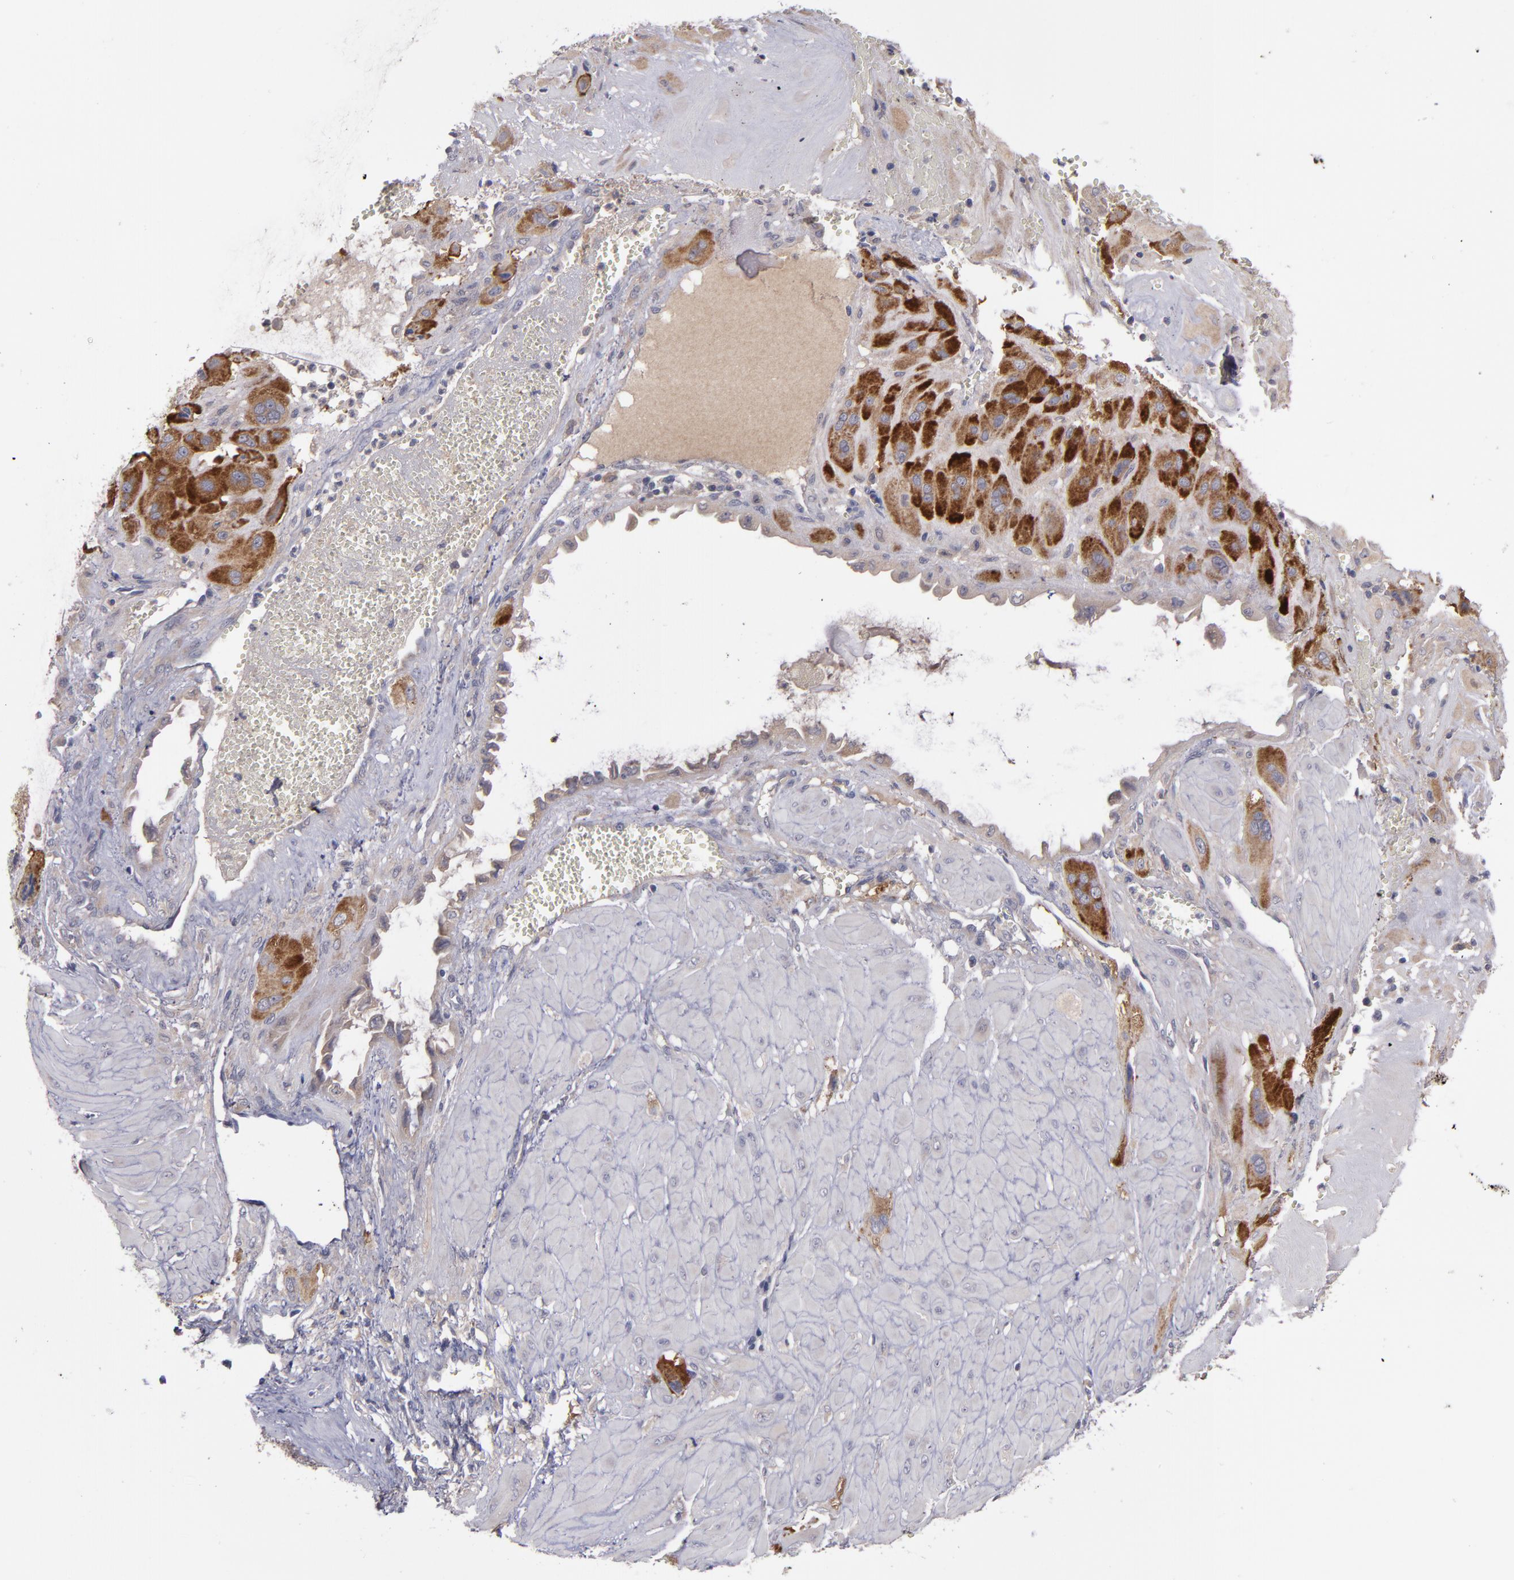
{"staining": {"intensity": "strong", "quantity": "25%-75%", "location": "cytoplasmic/membranous"}, "tissue": "cervical cancer", "cell_type": "Tumor cells", "image_type": "cancer", "snomed": [{"axis": "morphology", "description": "Squamous cell carcinoma, NOS"}, {"axis": "topography", "description": "Cervix"}], "caption": "An immunohistochemistry (IHC) micrograph of tumor tissue is shown. Protein staining in brown labels strong cytoplasmic/membranous positivity in squamous cell carcinoma (cervical) within tumor cells.", "gene": "MMP11", "patient": {"sex": "female", "age": 34}}